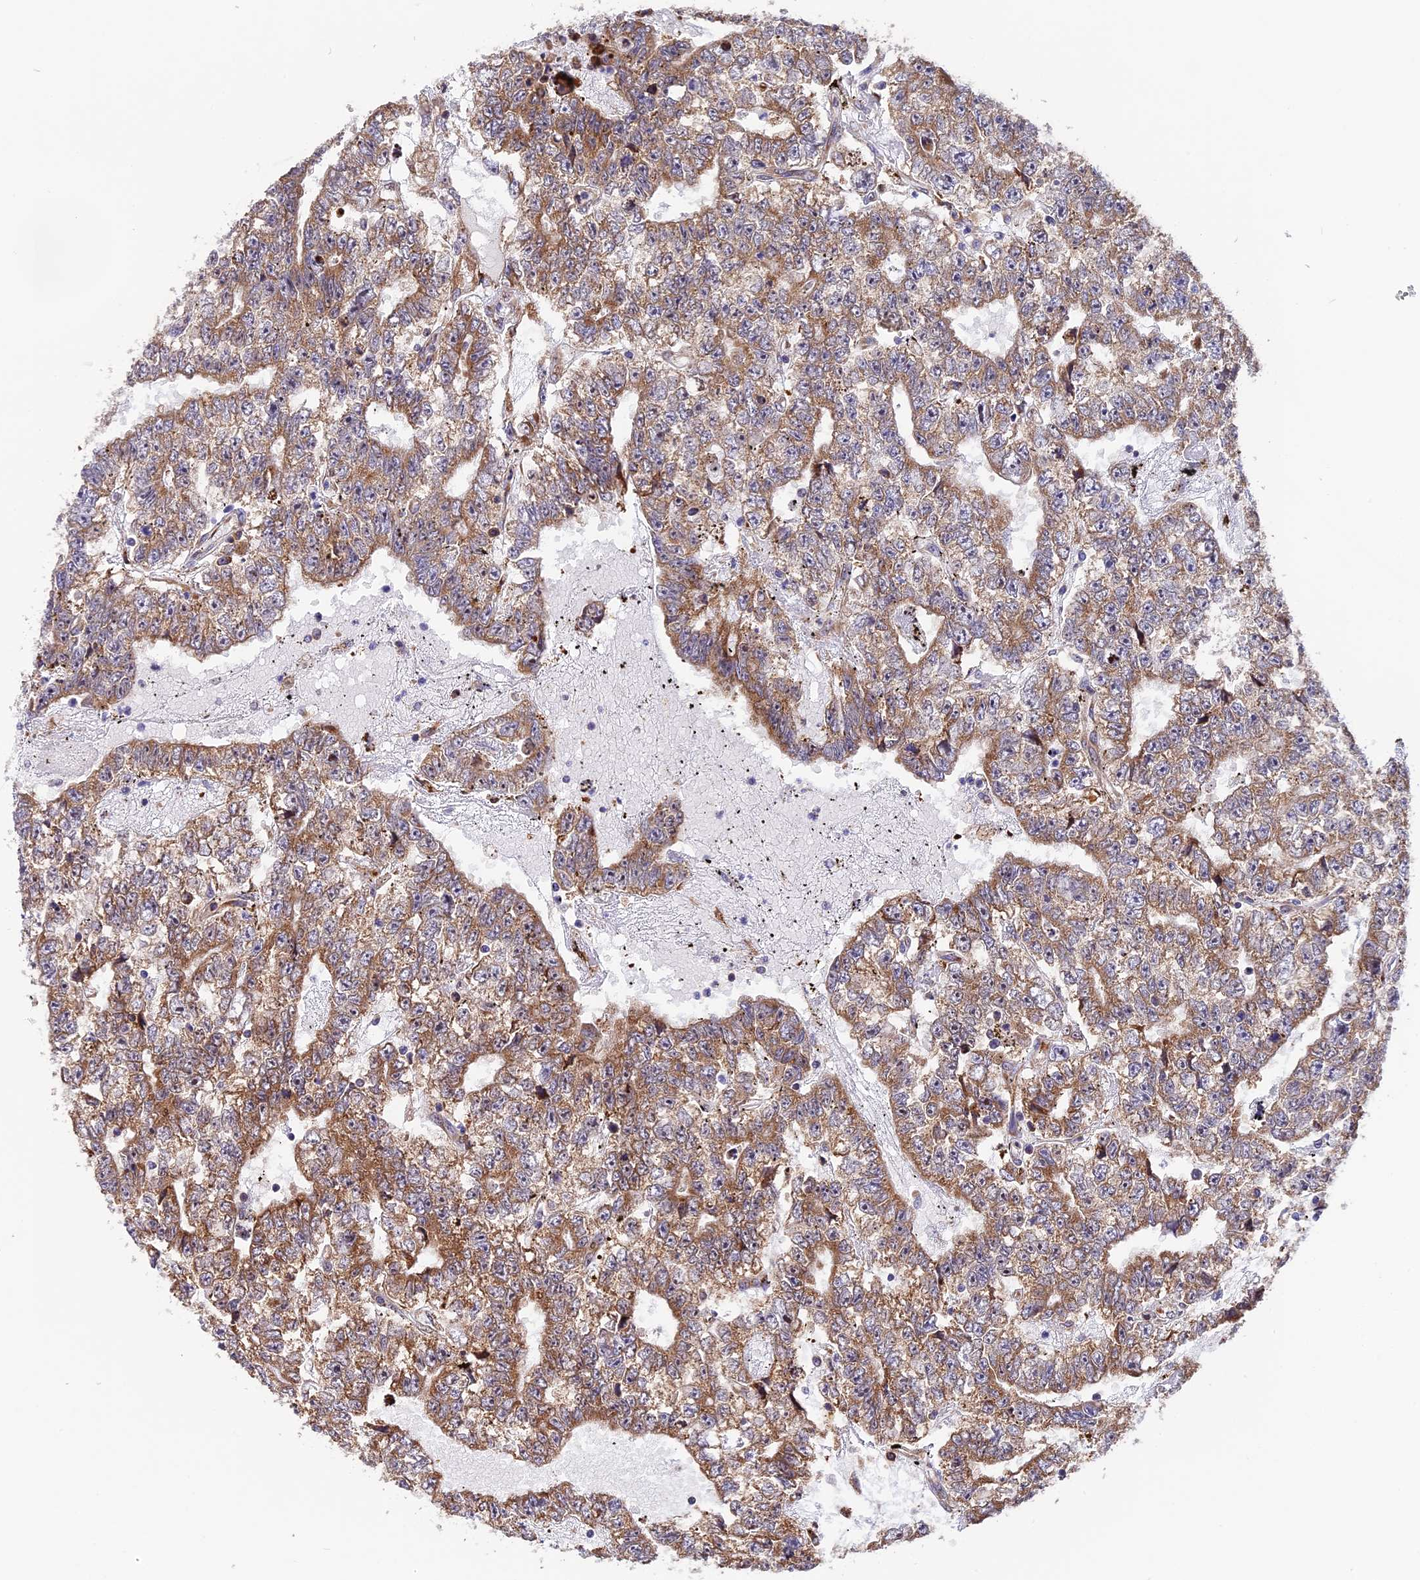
{"staining": {"intensity": "moderate", "quantity": ">75%", "location": "cytoplasmic/membranous"}, "tissue": "testis cancer", "cell_type": "Tumor cells", "image_type": "cancer", "snomed": [{"axis": "morphology", "description": "Carcinoma, Embryonal, NOS"}, {"axis": "topography", "description": "Testis"}], "caption": "A brown stain labels moderate cytoplasmic/membranous positivity of a protein in human embryonal carcinoma (testis) tumor cells. (Brightfield microscopy of DAB IHC at high magnification).", "gene": "GNPTAB", "patient": {"sex": "male", "age": 25}}